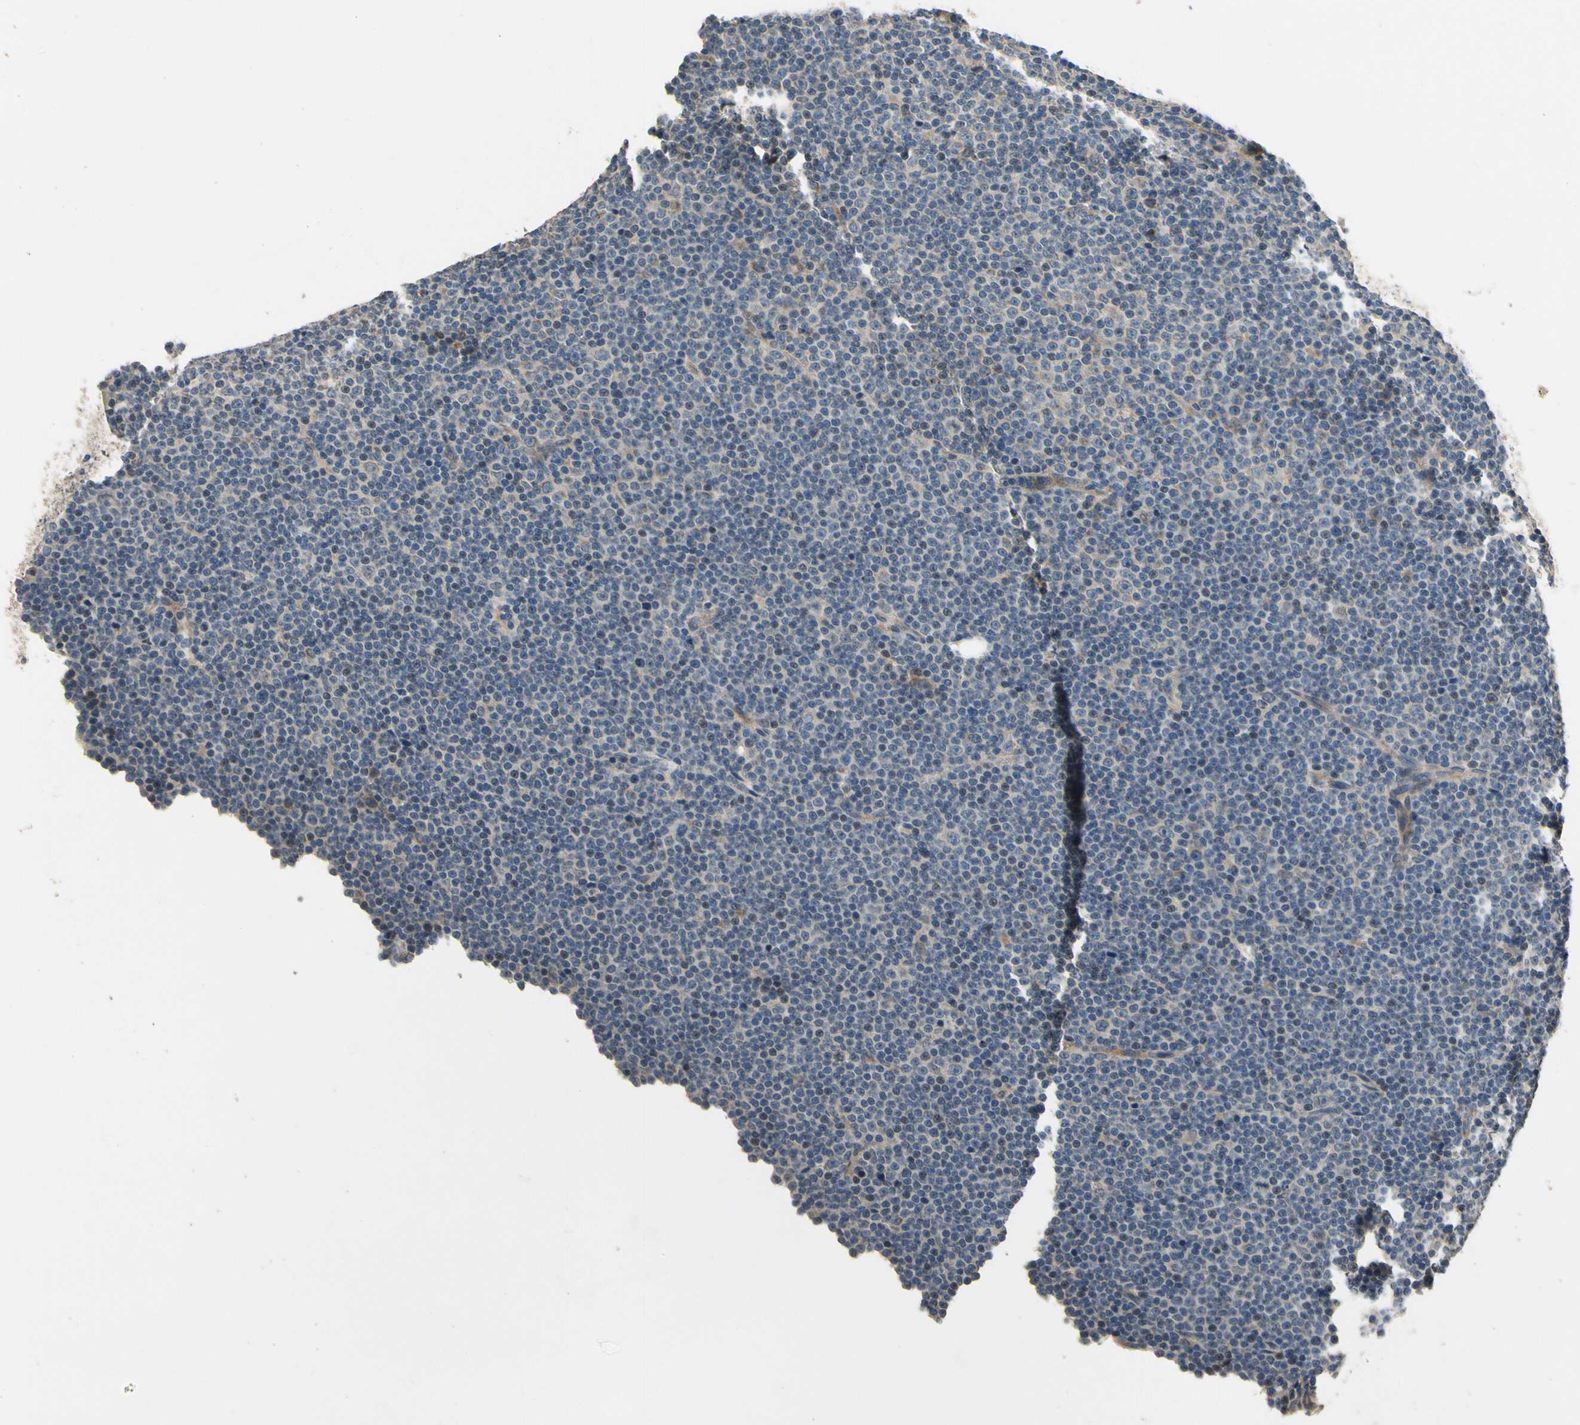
{"staining": {"intensity": "negative", "quantity": "none", "location": "none"}, "tissue": "lymphoma", "cell_type": "Tumor cells", "image_type": "cancer", "snomed": [{"axis": "morphology", "description": "Malignant lymphoma, non-Hodgkin's type, Low grade"}, {"axis": "topography", "description": "Lymph node"}], "caption": "Immunohistochemical staining of lymphoma reveals no significant expression in tumor cells.", "gene": "ALKBH3", "patient": {"sex": "female", "age": 67}}